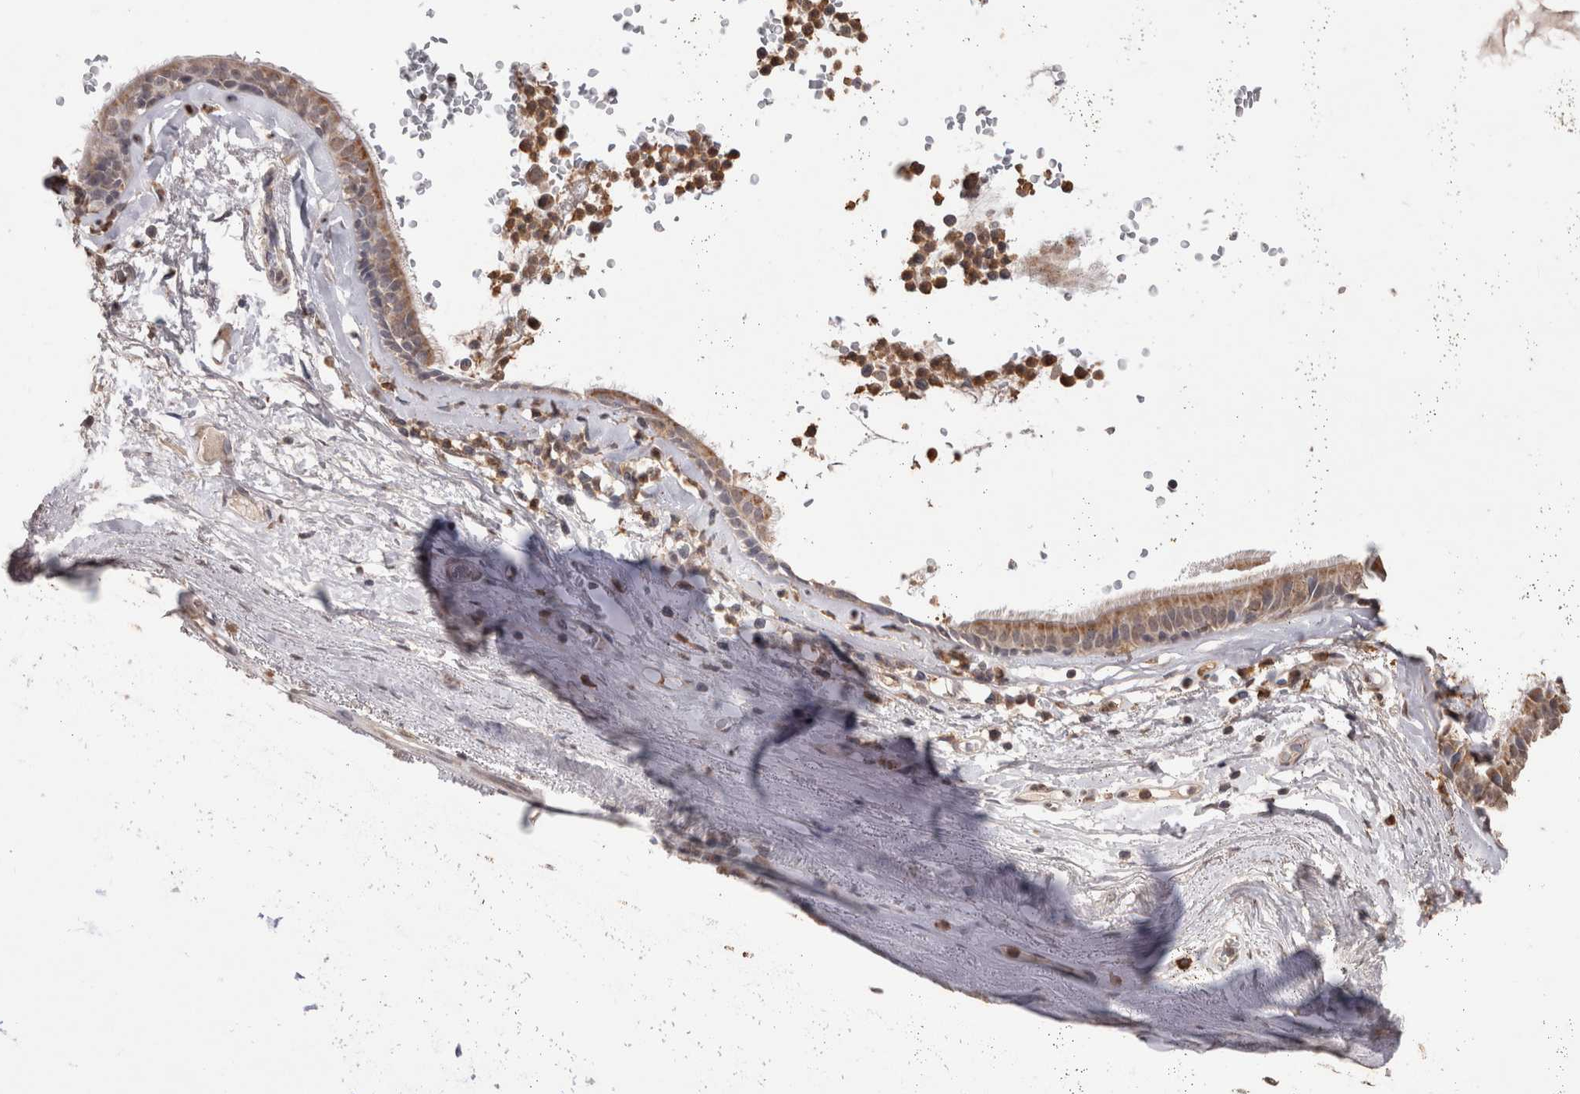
{"staining": {"intensity": "negative", "quantity": "none", "location": "none"}, "tissue": "adipose tissue", "cell_type": "Adipocytes", "image_type": "normal", "snomed": [{"axis": "morphology", "description": "Normal tissue, NOS"}, {"axis": "topography", "description": "Cartilage tissue"}], "caption": "Adipocytes are negative for brown protein staining in unremarkable adipose tissue. (Immunohistochemistry (ihc), brightfield microscopy, high magnification).", "gene": "GRK5", "patient": {"sex": "female", "age": 63}}